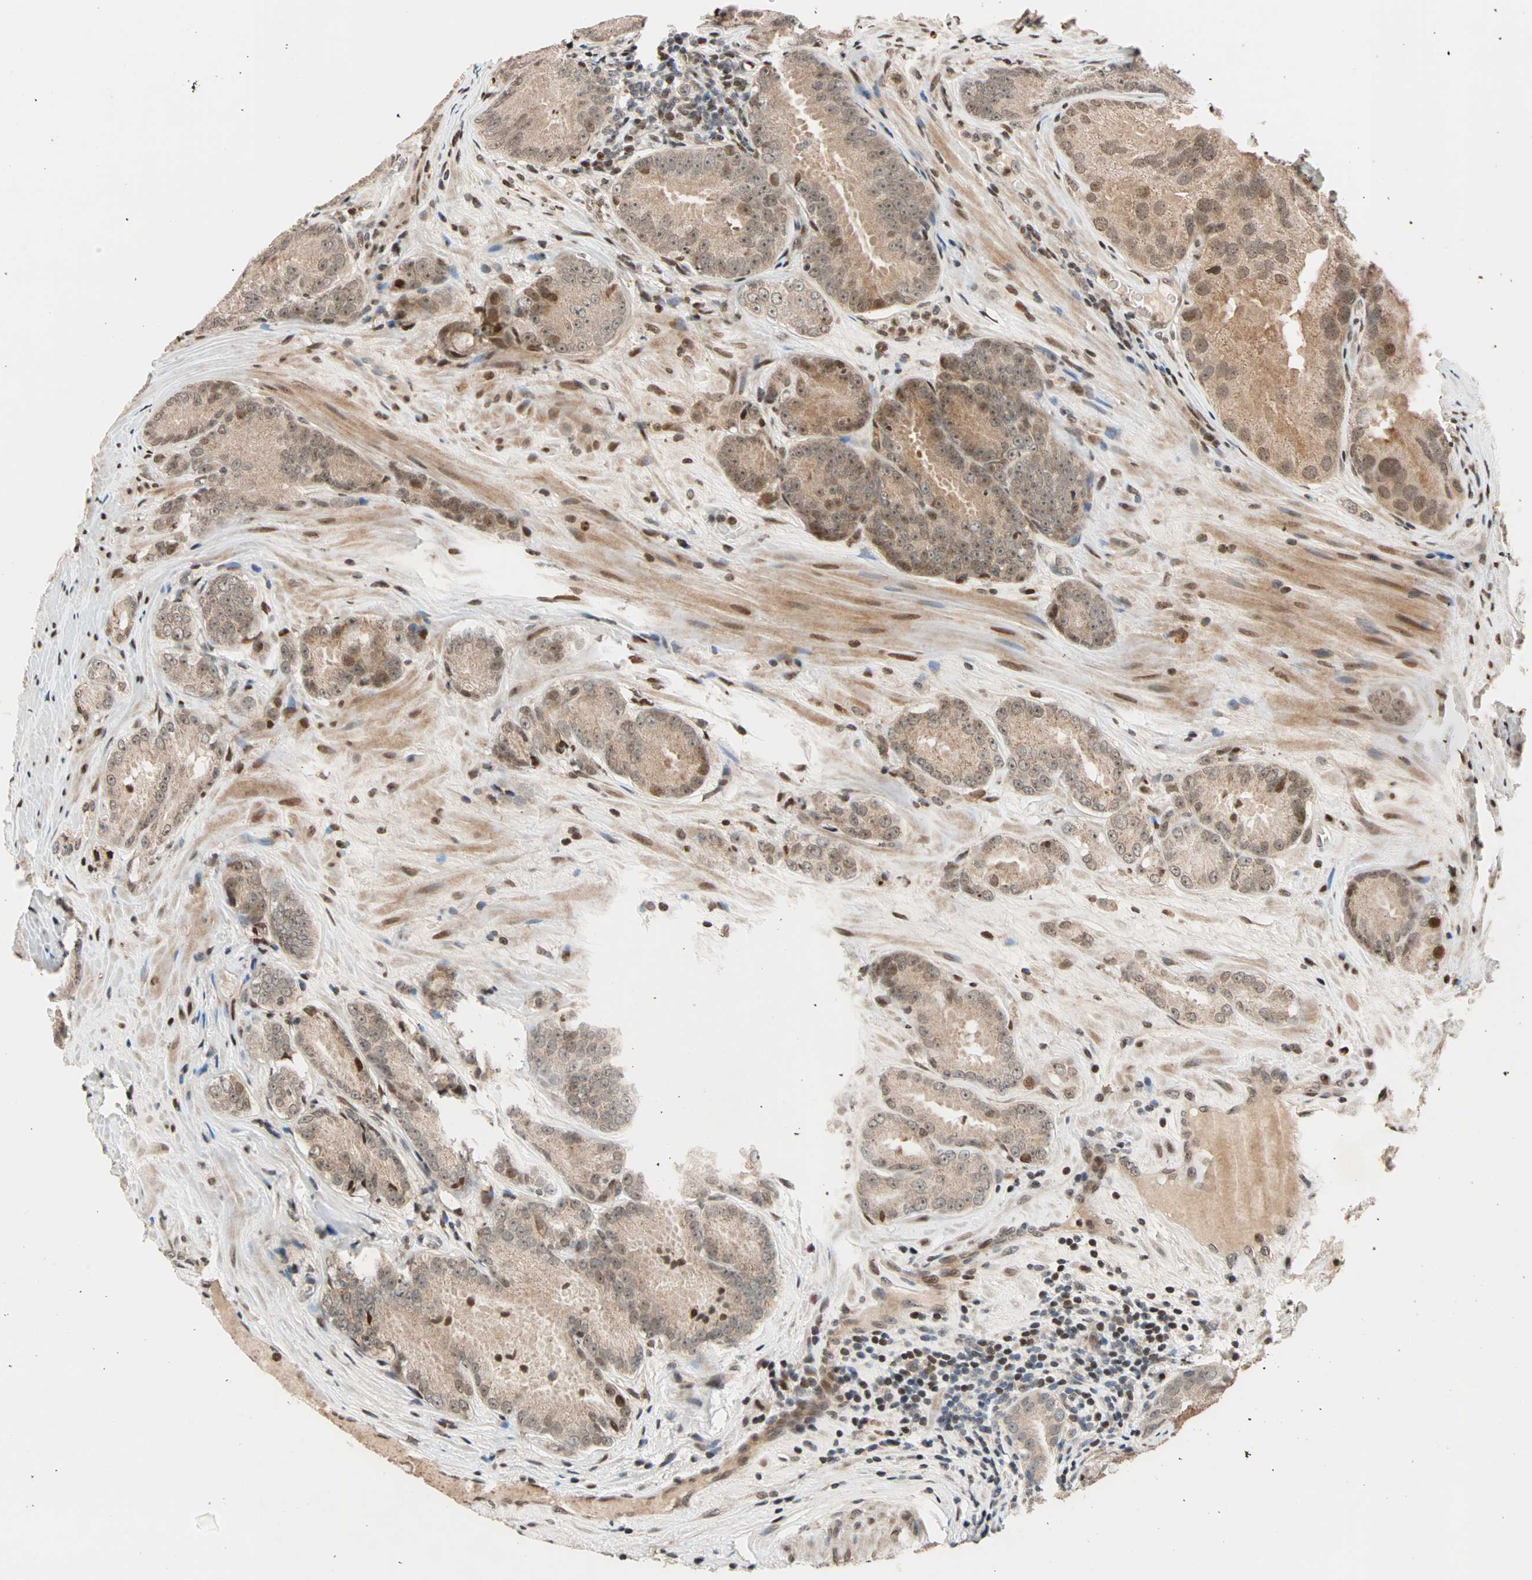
{"staining": {"intensity": "moderate", "quantity": ">75%", "location": "cytoplasmic/membranous,nuclear"}, "tissue": "prostate cancer", "cell_type": "Tumor cells", "image_type": "cancer", "snomed": [{"axis": "morphology", "description": "Adenocarcinoma, High grade"}, {"axis": "topography", "description": "Prostate"}], "caption": "Immunohistochemistry (DAB) staining of prostate cancer (high-grade adenocarcinoma) shows moderate cytoplasmic/membranous and nuclear protein positivity in about >75% of tumor cells. (brown staining indicates protein expression, while blue staining denotes nuclei).", "gene": "HECW1", "patient": {"sex": "male", "age": 64}}